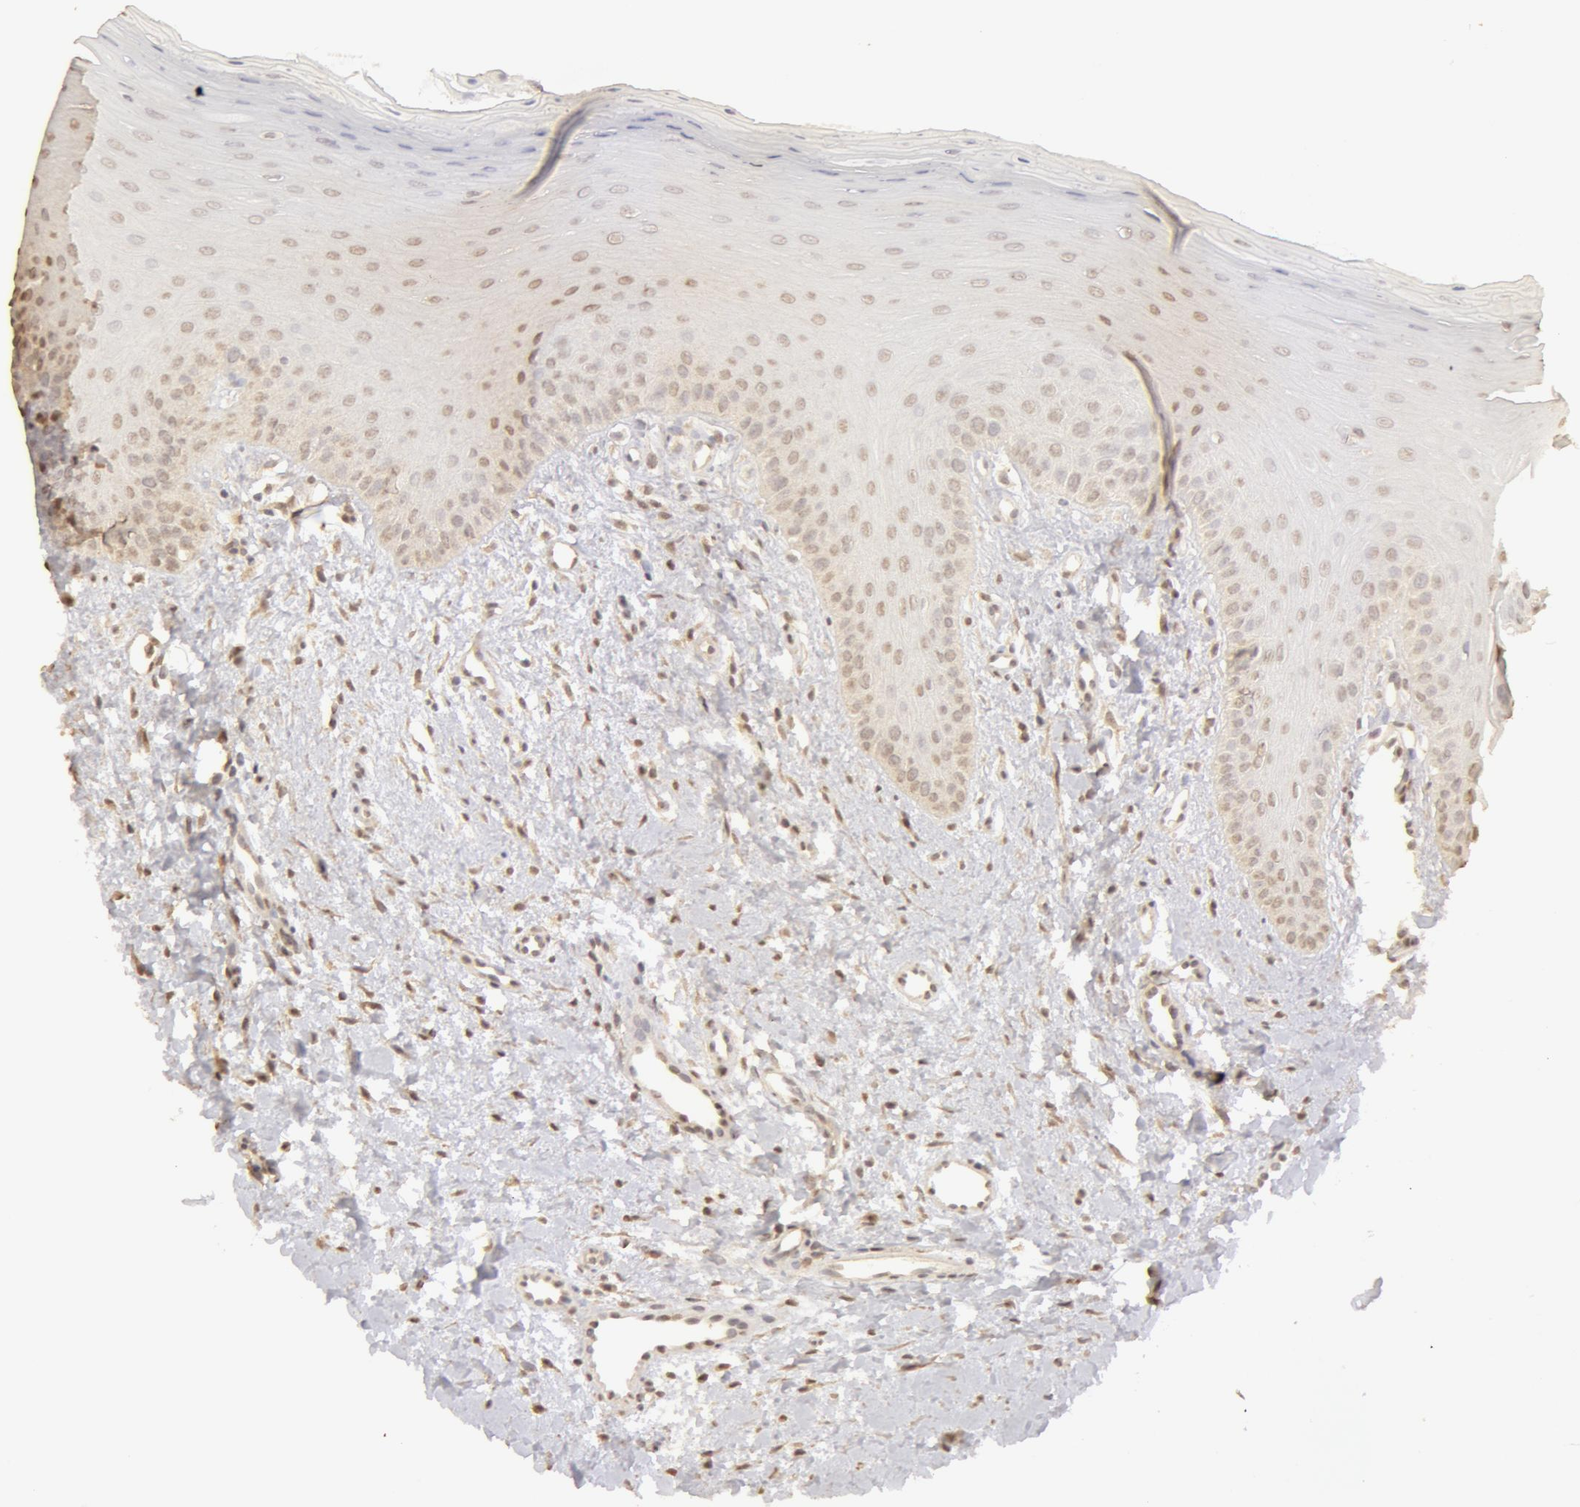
{"staining": {"intensity": "weak", "quantity": "25%-75%", "location": "cytoplasmic/membranous,nuclear"}, "tissue": "oral mucosa", "cell_type": "Squamous epithelial cells", "image_type": "normal", "snomed": [{"axis": "morphology", "description": "Normal tissue, NOS"}, {"axis": "topography", "description": "Oral tissue"}], "caption": "Human oral mucosa stained with a protein marker displays weak staining in squamous epithelial cells.", "gene": "ADAM10", "patient": {"sex": "female", "age": 23}}